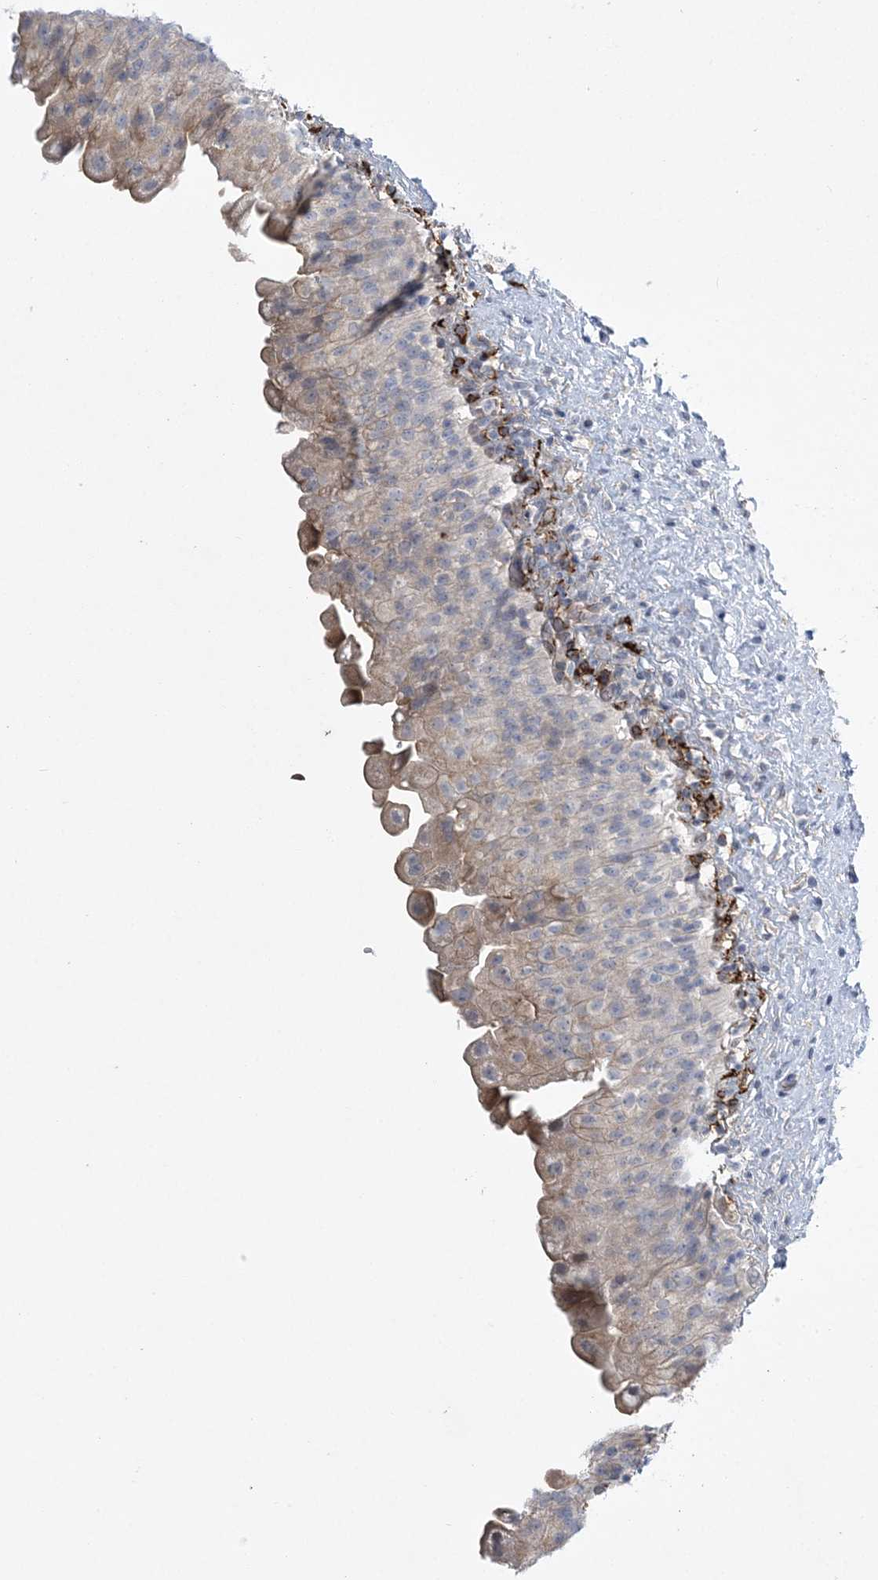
{"staining": {"intensity": "weak", "quantity": "25%-75%", "location": "cytoplasmic/membranous"}, "tissue": "urinary bladder", "cell_type": "Urothelial cells", "image_type": "normal", "snomed": [{"axis": "morphology", "description": "Normal tissue, NOS"}, {"axis": "topography", "description": "Urinary bladder"}], "caption": "A low amount of weak cytoplasmic/membranous staining is identified in approximately 25%-75% of urothelial cells in normal urinary bladder.", "gene": "CALN1", "patient": {"sex": "female", "age": 27}}